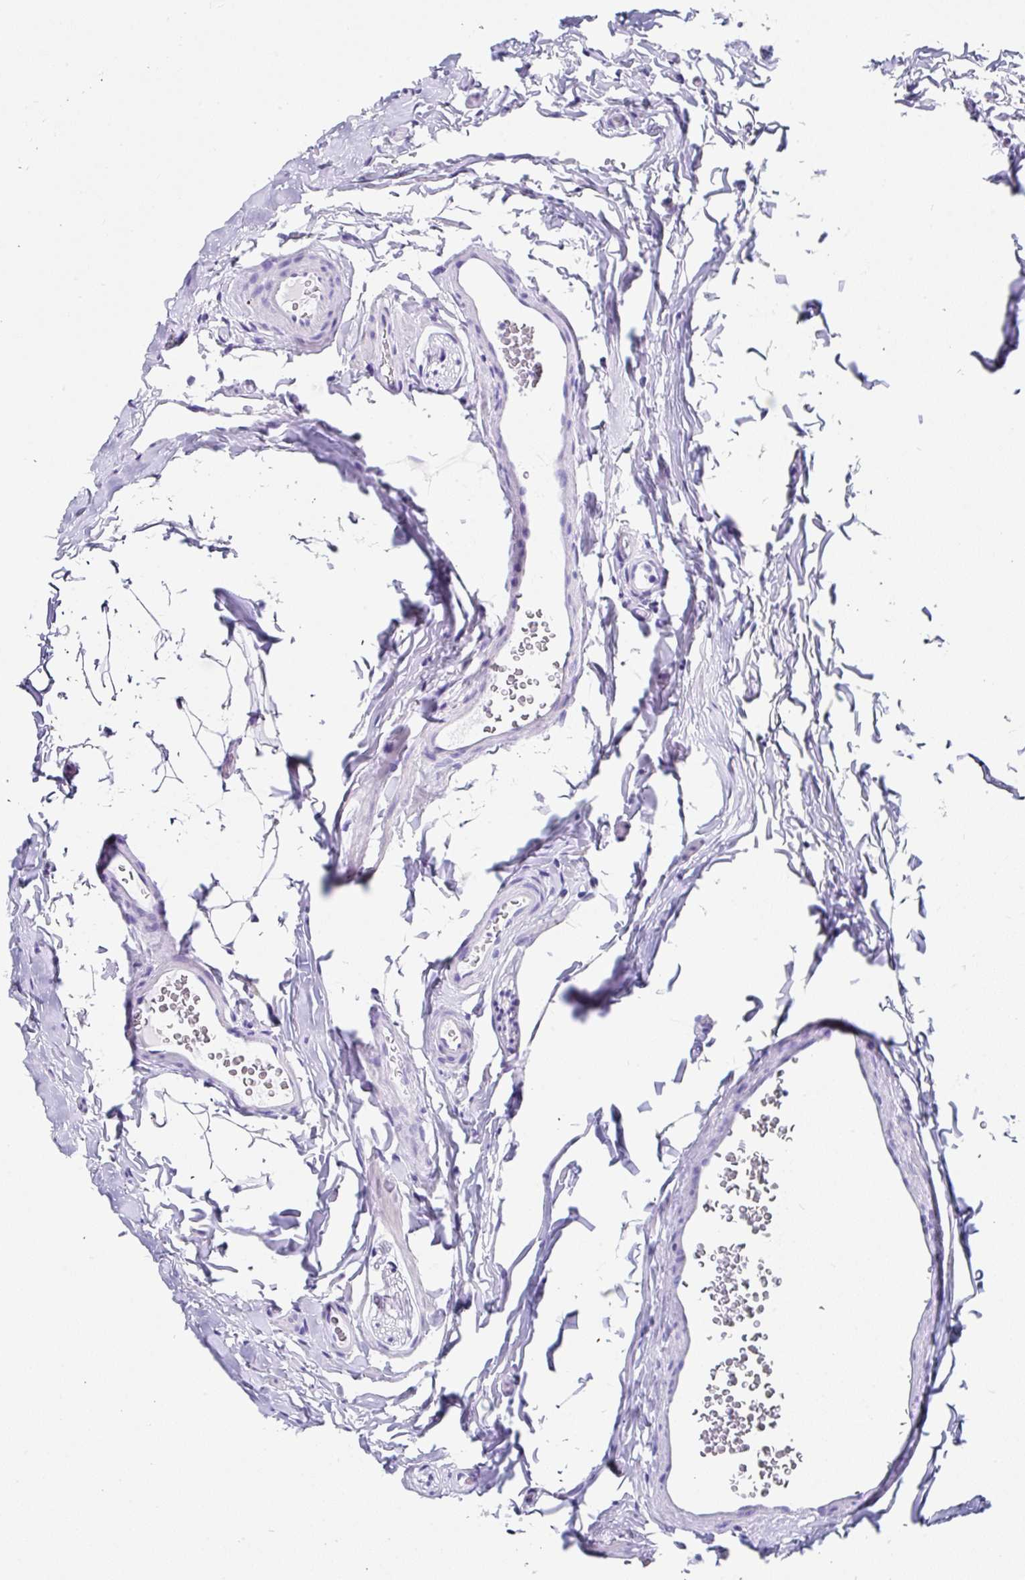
{"staining": {"intensity": "negative", "quantity": "none", "location": "none"}, "tissue": "epididymis", "cell_type": "Glandular cells", "image_type": "normal", "snomed": [{"axis": "morphology", "description": "Normal tissue, NOS"}, {"axis": "topography", "description": "Epididymis"}], "caption": "Human epididymis stained for a protein using IHC displays no expression in glandular cells.", "gene": "UGT3A1", "patient": {"sex": "male", "age": 24}}